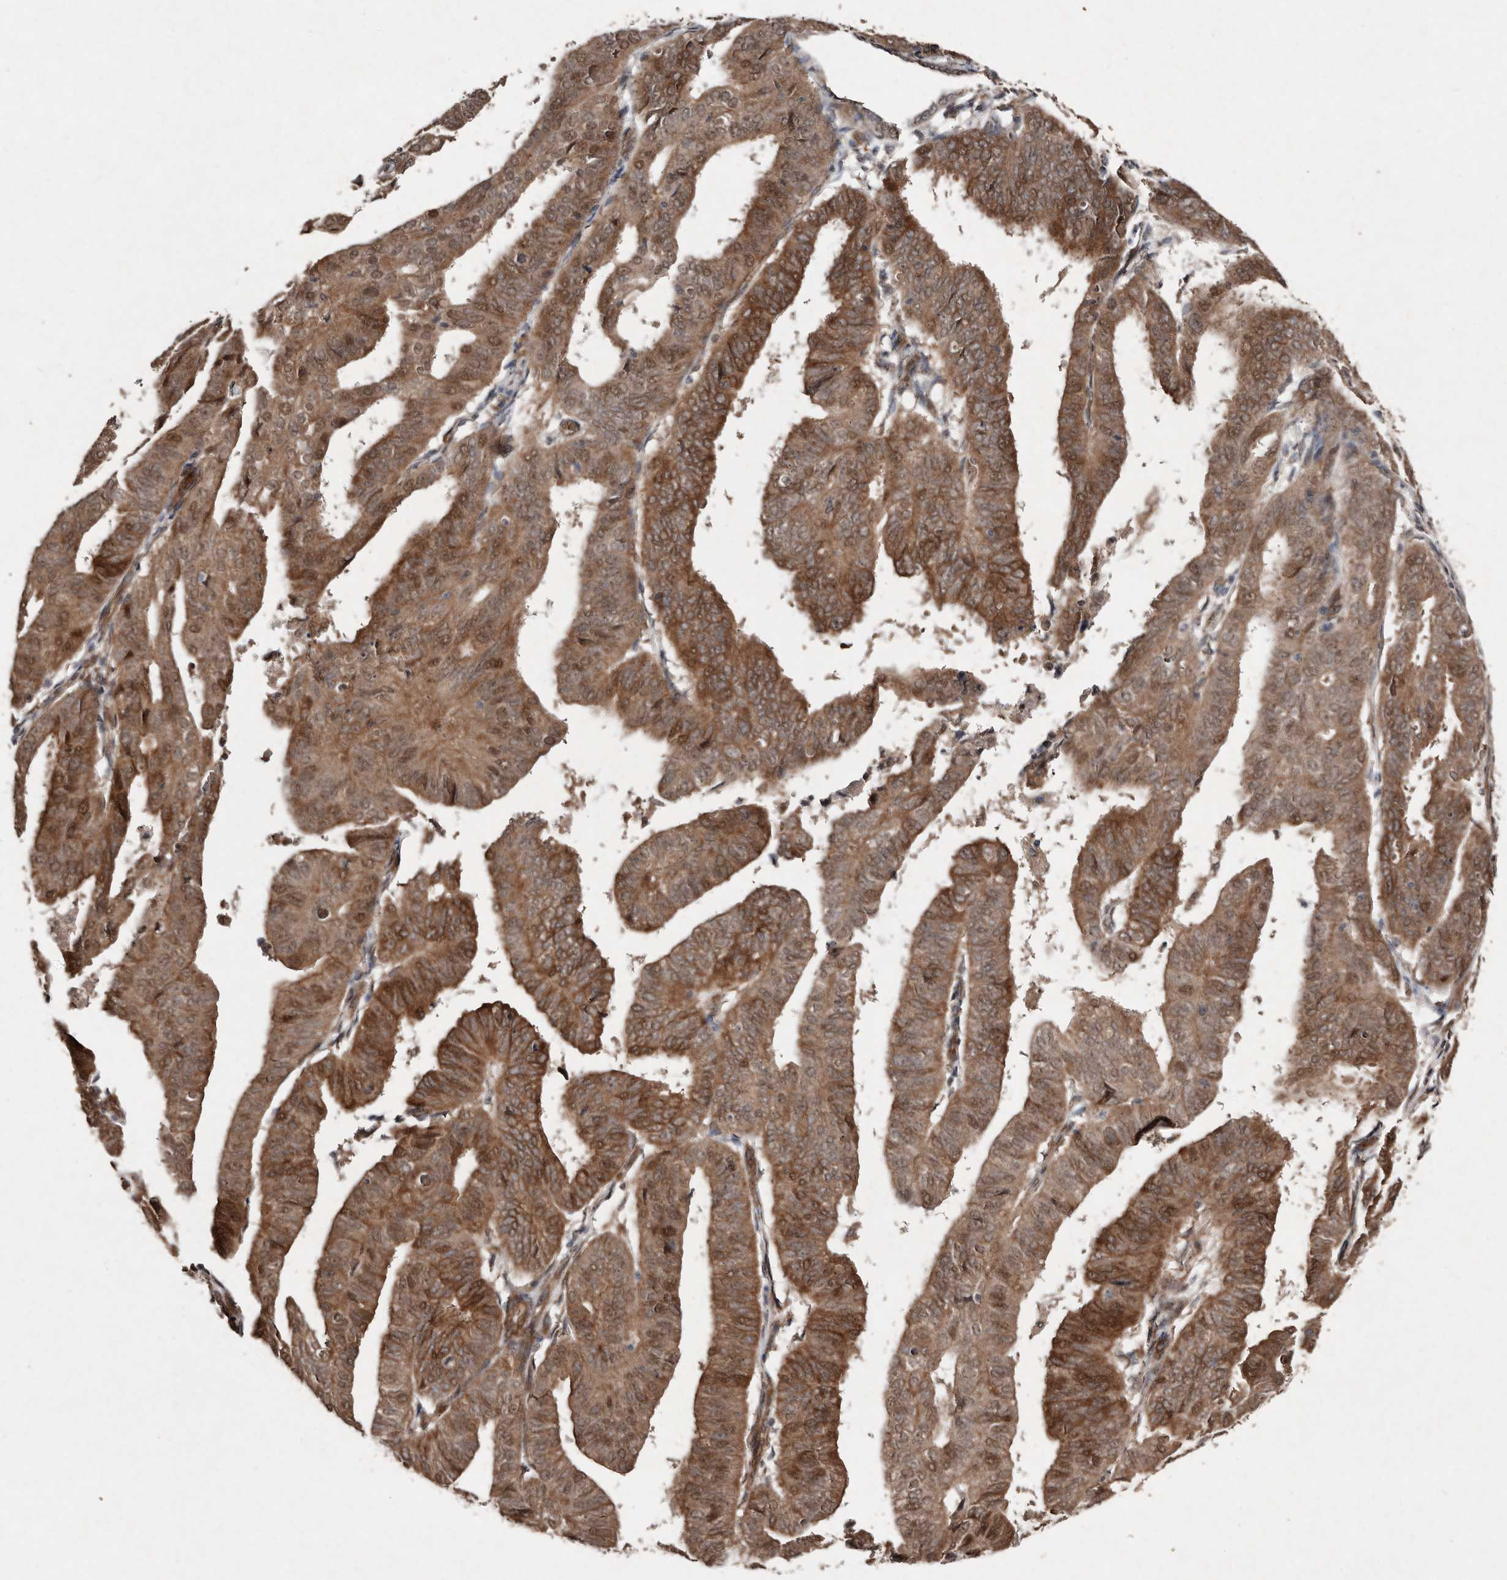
{"staining": {"intensity": "moderate", "quantity": ">75%", "location": "cytoplasmic/membranous,nuclear"}, "tissue": "endometrial cancer", "cell_type": "Tumor cells", "image_type": "cancer", "snomed": [{"axis": "morphology", "description": "Adenocarcinoma, NOS"}, {"axis": "topography", "description": "Uterus"}], "caption": "Endometrial cancer (adenocarcinoma) stained with a protein marker demonstrates moderate staining in tumor cells.", "gene": "DIP2C", "patient": {"sex": "female", "age": 77}}